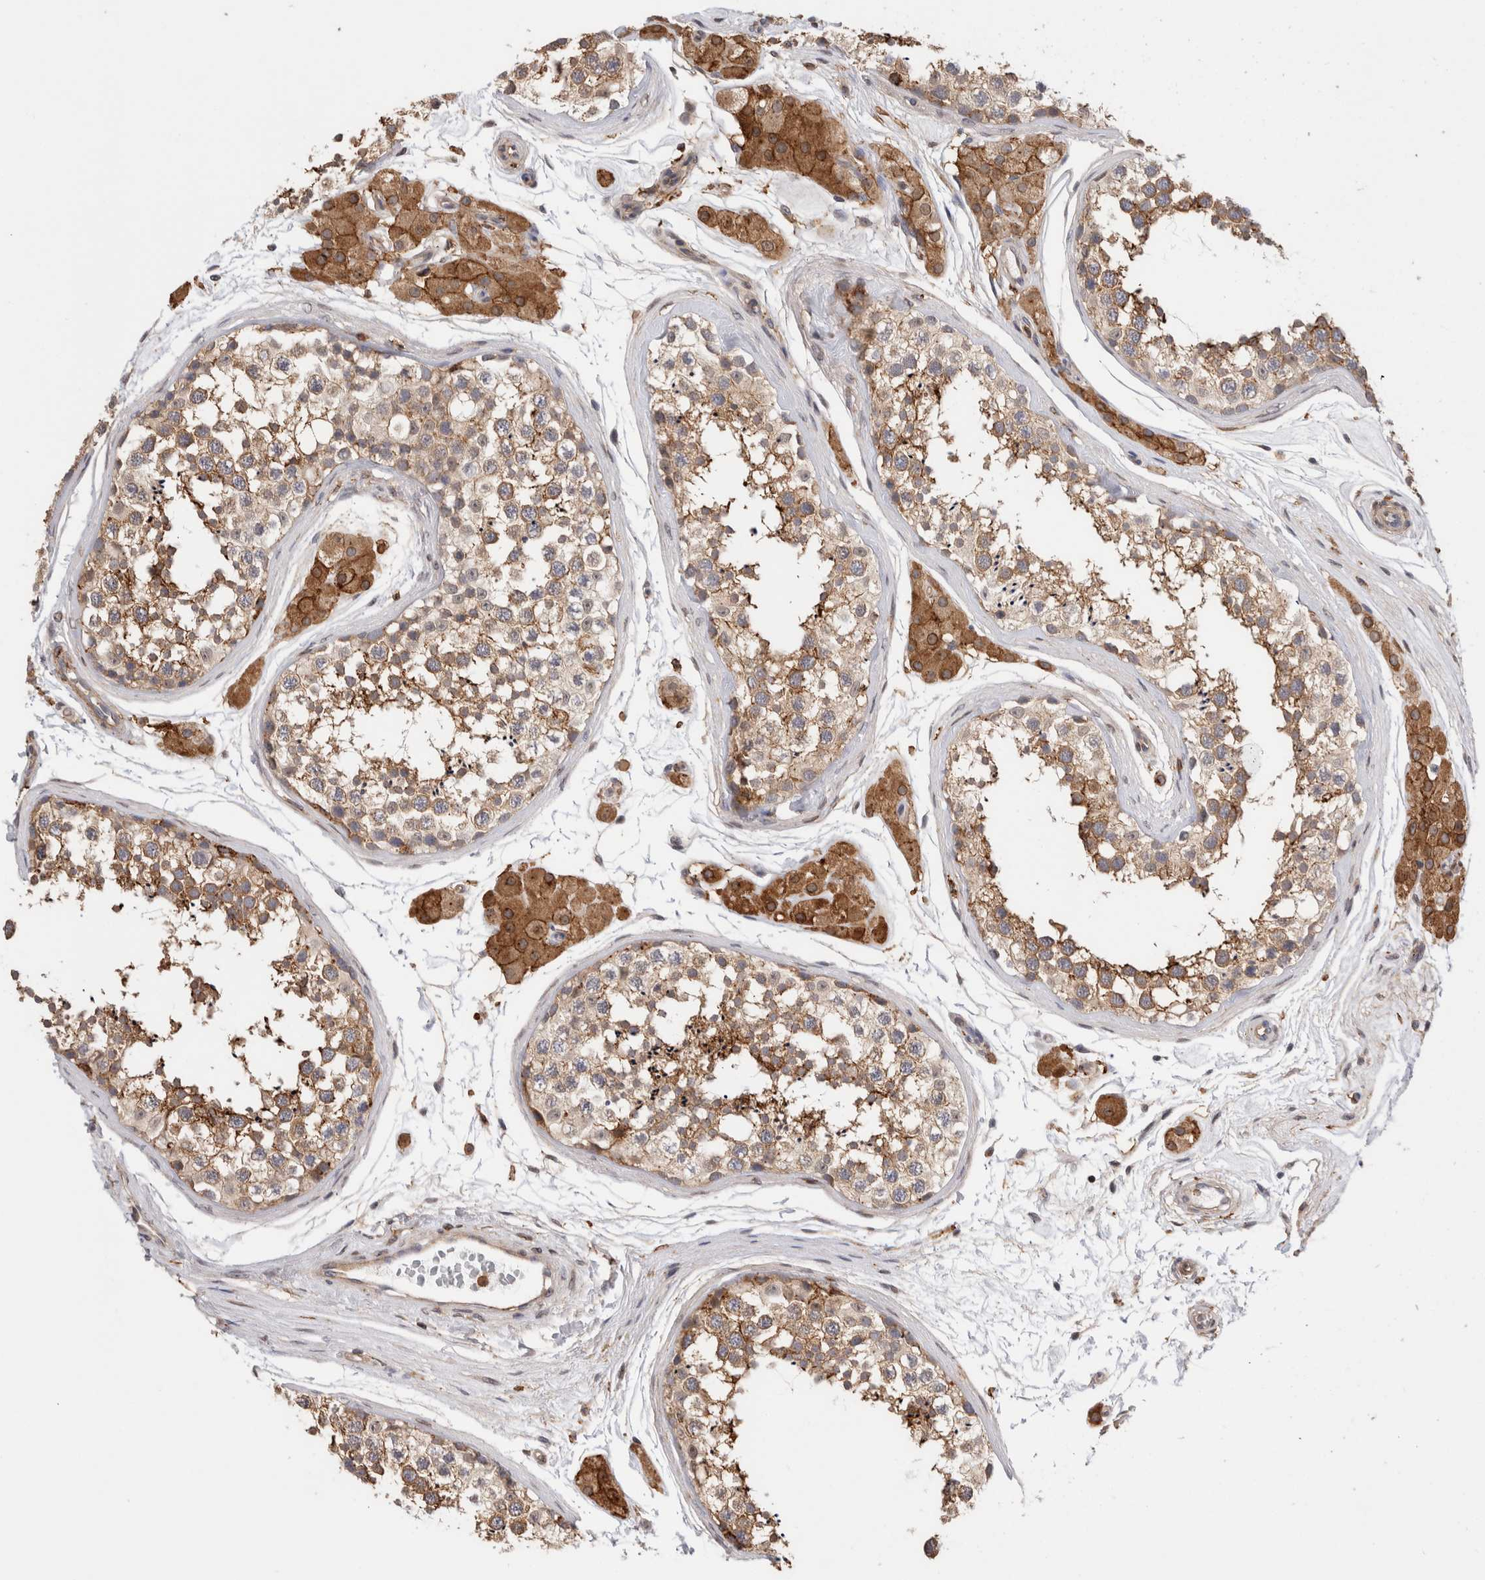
{"staining": {"intensity": "moderate", "quantity": ">75%", "location": "cytoplasmic/membranous"}, "tissue": "testis", "cell_type": "Cells in seminiferous ducts", "image_type": "normal", "snomed": [{"axis": "morphology", "description": "Normal tissue, NOS"}, {"axis": "topography", "description": "Testis"}], "caption": "Normal testis reveals moderate cytoplasmic/membranous positivity in approximately >75% of cells in seminiferous ducts, visualized by immunohistochemistry.", "gene": "CCDC88B", "patient": {"sex": "male", "age": 56}}